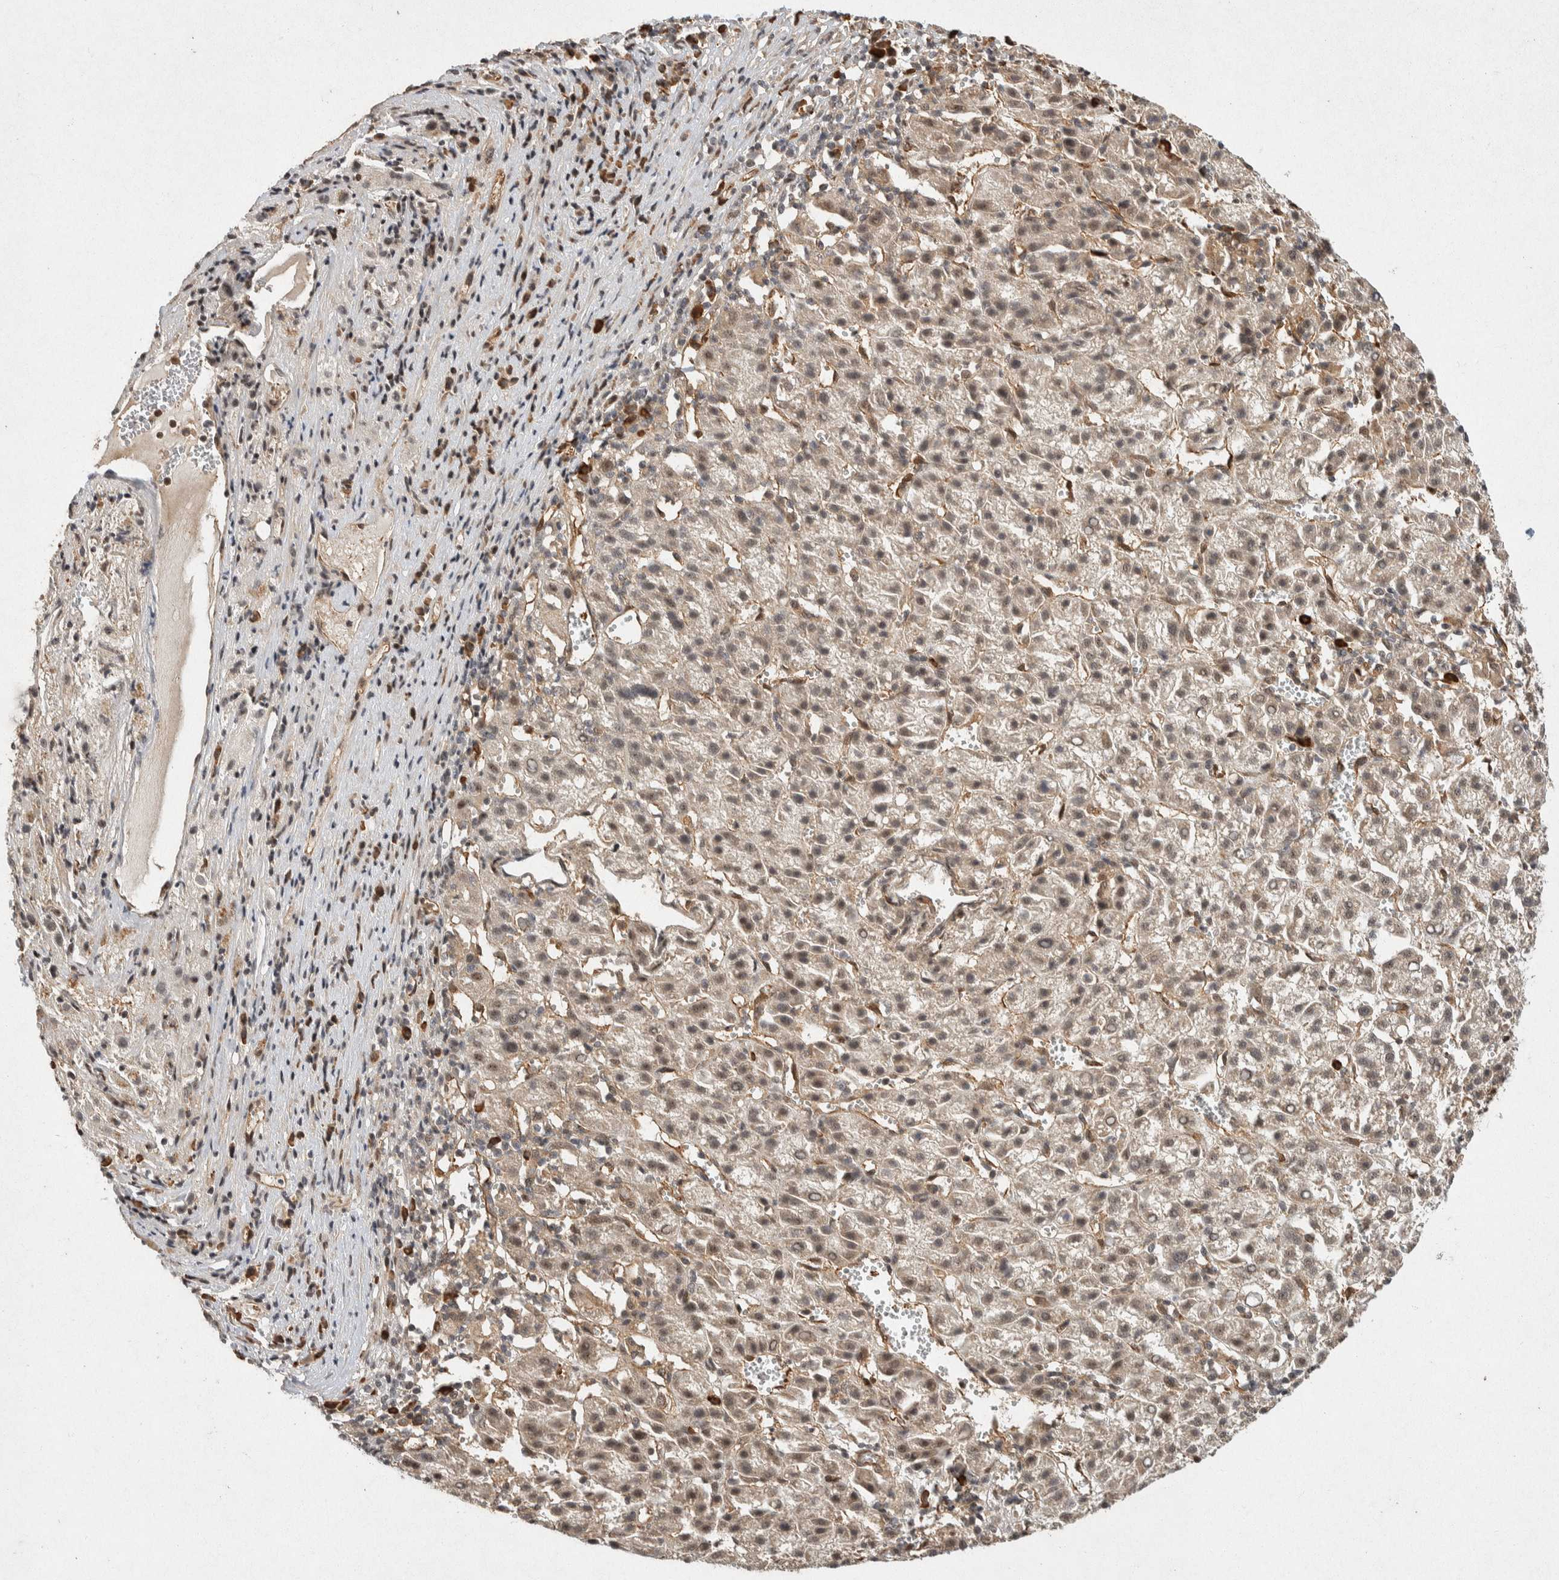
{"staining": {"intensity": "weak", "quantity": "25%-75%", "location": "cytoplasmic/membranous"}, "tissue": "liver cancer", "cell_type": "Tumor cells", "image_type": "cancer", "snomed": [{"axis": "morphology", "description": "Carcinoma, Hepatocellular, NOS"}, {"axis": "topography", "description": "Liver"}], "caption": "Immunohistochemical staining of human liver cancer (hepatocellular carcinoma) displays weak cytoplasmic/membranous protein expression in about 25%-75% of tumor cells.", "gene": "TOR1B", "patient": {"sex": "female", "age": 58}}